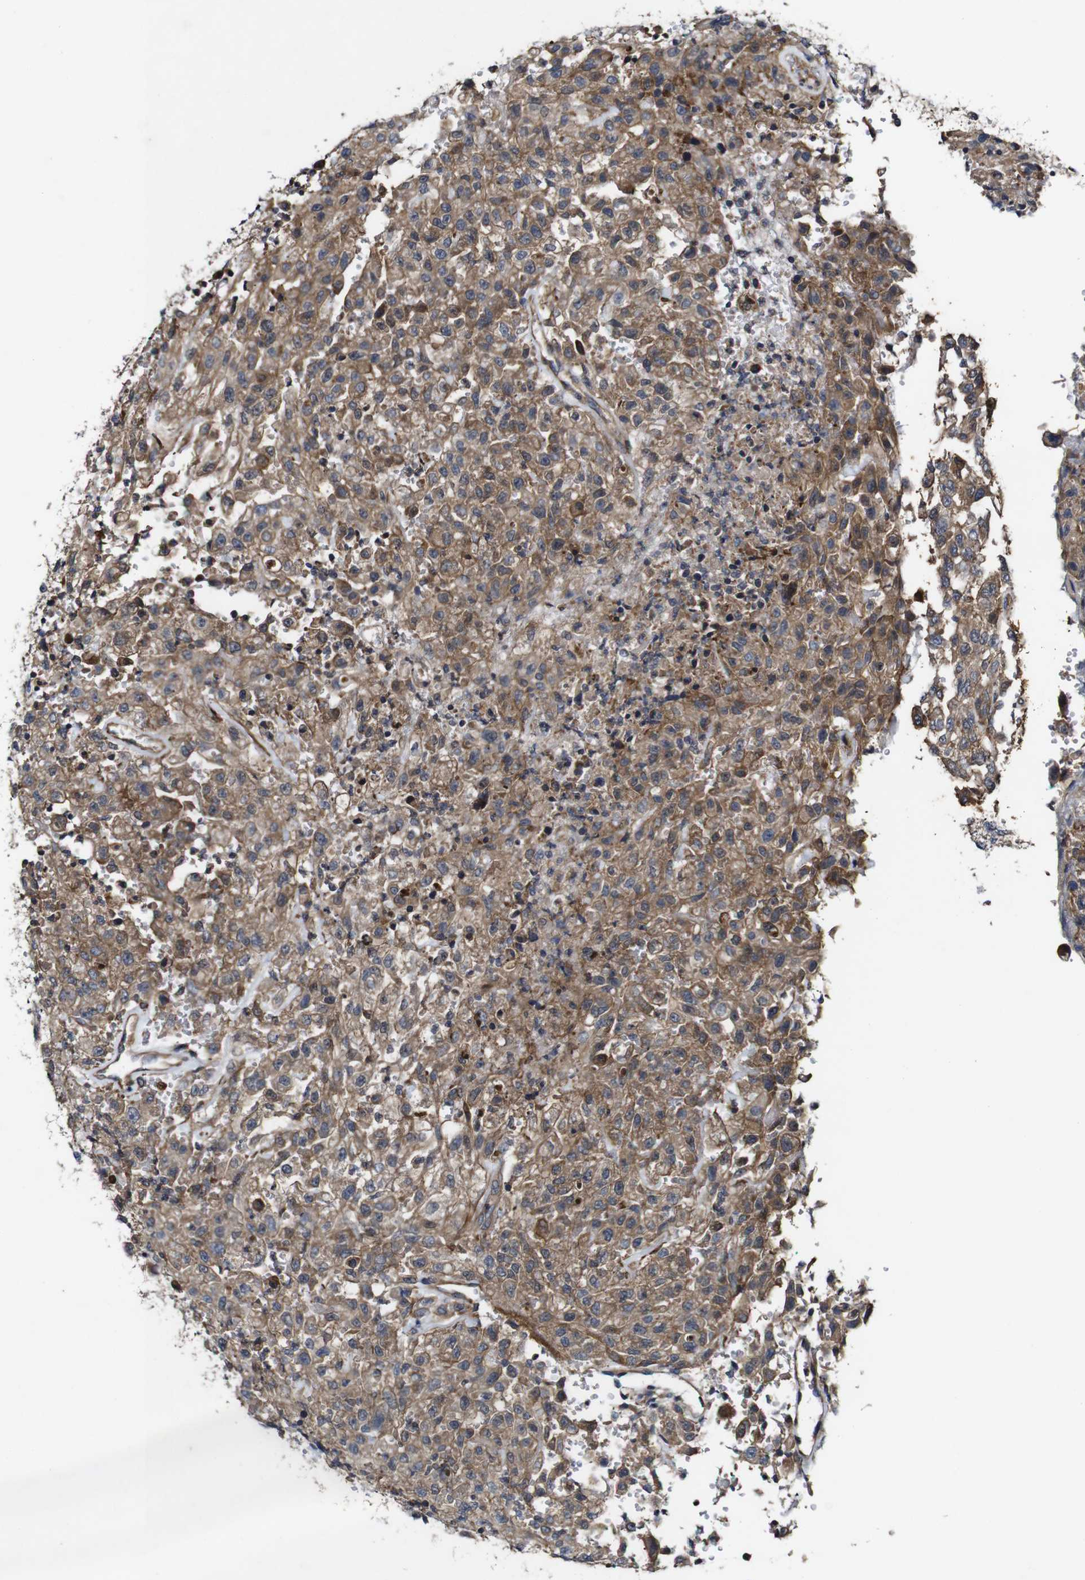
{"staining": {"intensity": "moderate", "quantity": ">75%", "location": "cytoplasmic/membranous"}, "tissue": "urothelial cancer", "cell_type": "Tumor cells", "image_type": "cancer", "snomed": [{"axis": "morphology", "description": "Urothelial carcinoma, High grade"}, {"axis": "topography", "description": "Urinary bladder"}], "caption": "Protein positivity by immunohistochemistry exhibits moderate cytoplasmic/membranous expression in about >75% of tumor cells in urothelial cancer.", "gene": "GSDME", "patient": {"sex": "male", "age": 46}}